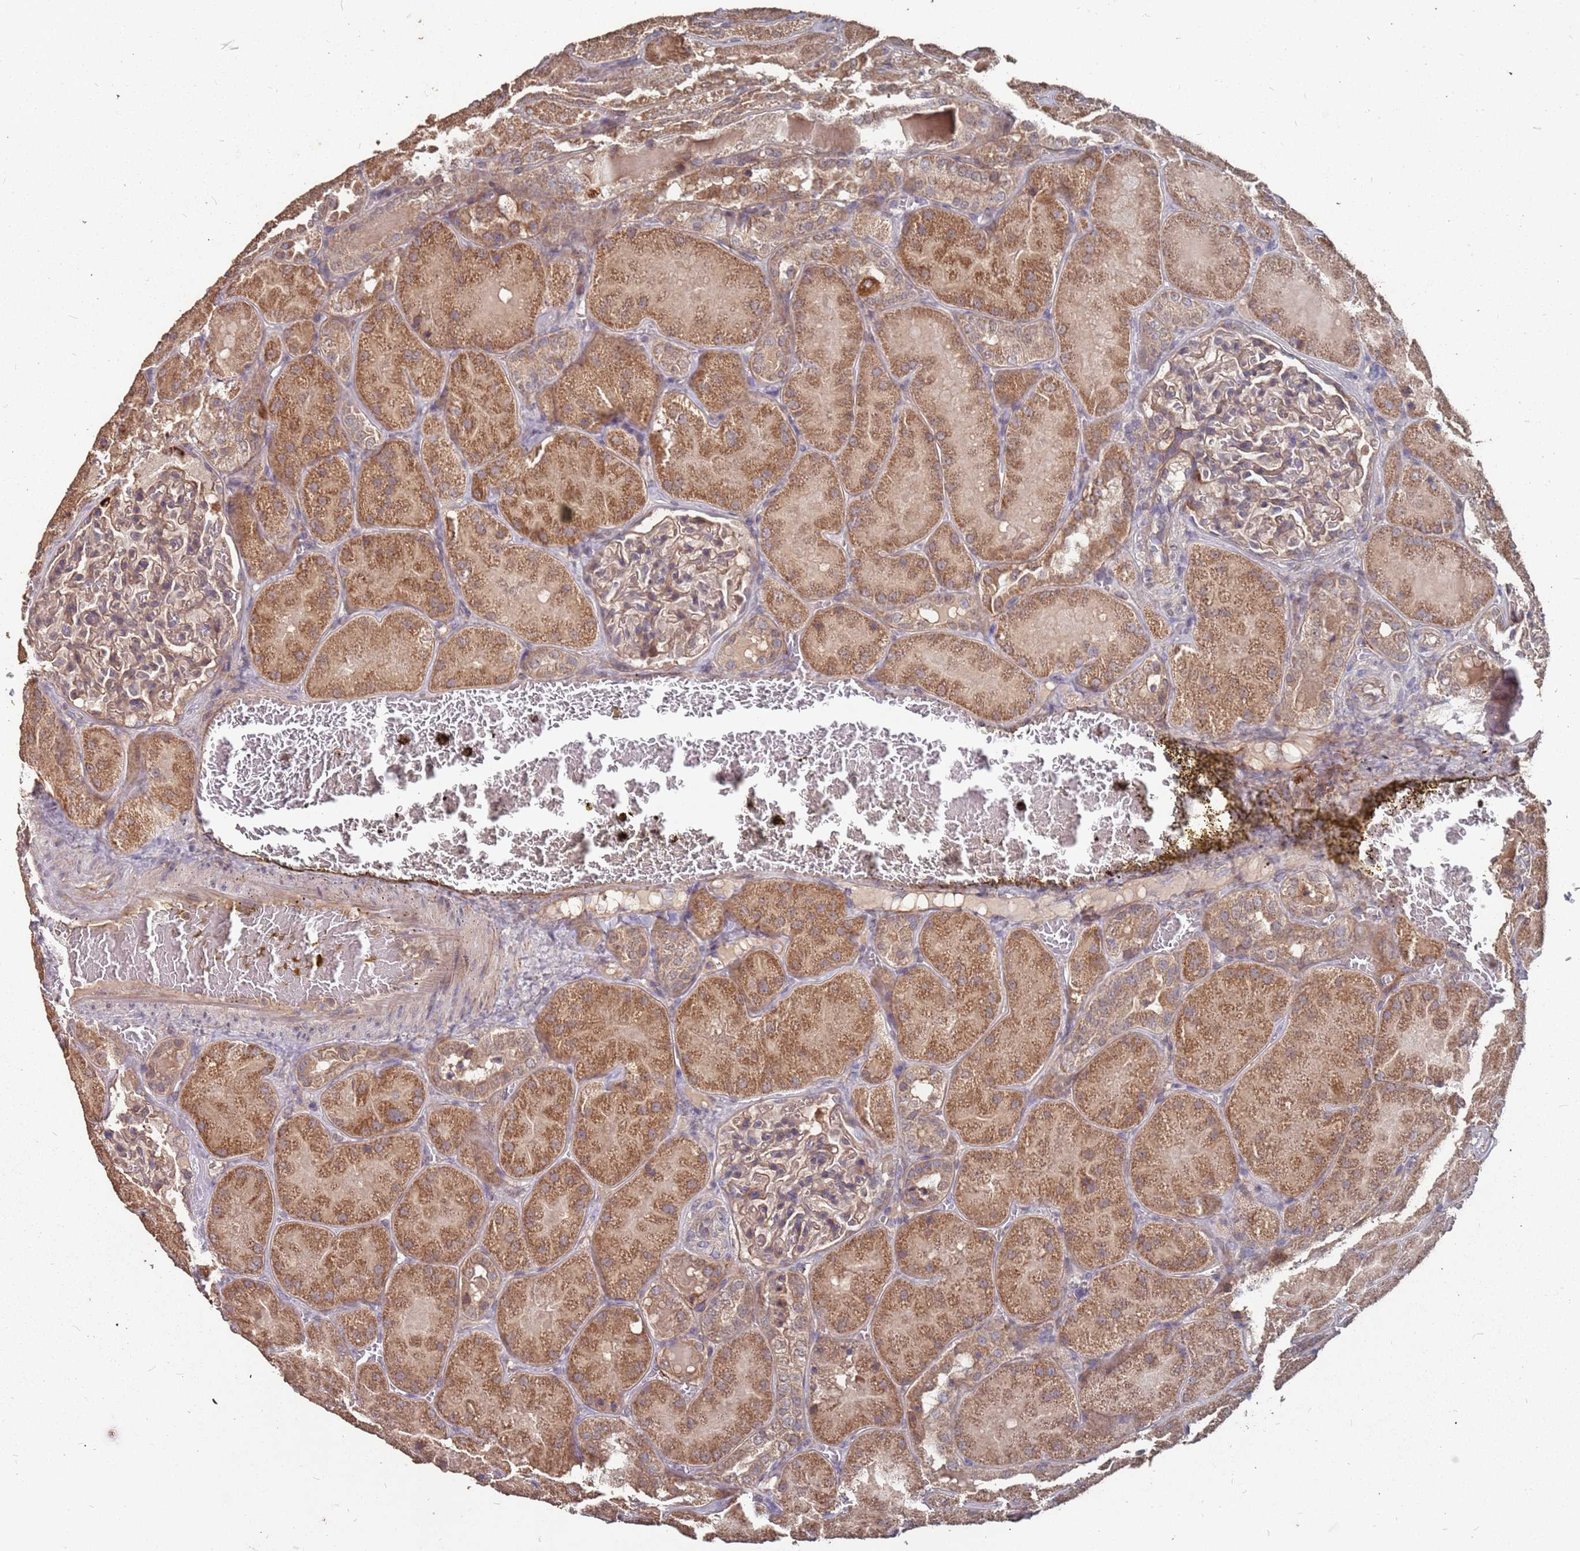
{"staining": {"intensity": "weak", "quantity": ">75%", "location": "cytoplasmic/membranous"}, "tissue": "kidney", "cell_type": "Cells in glomeruli", "image_type": "normal", "snomed": [{"axis": "morphology", "description": "Normal tissue, NOS"}, {"axis": "topography", "description": "Kidney"}], "caption": "Protein expression analysis of unremarkable kidney reveals weak cytoplasmic/membranous positivity in about >75% of cells in glomeruli.", "gene": "PRORP", "patient": {"sex": "male", "age": 28}}